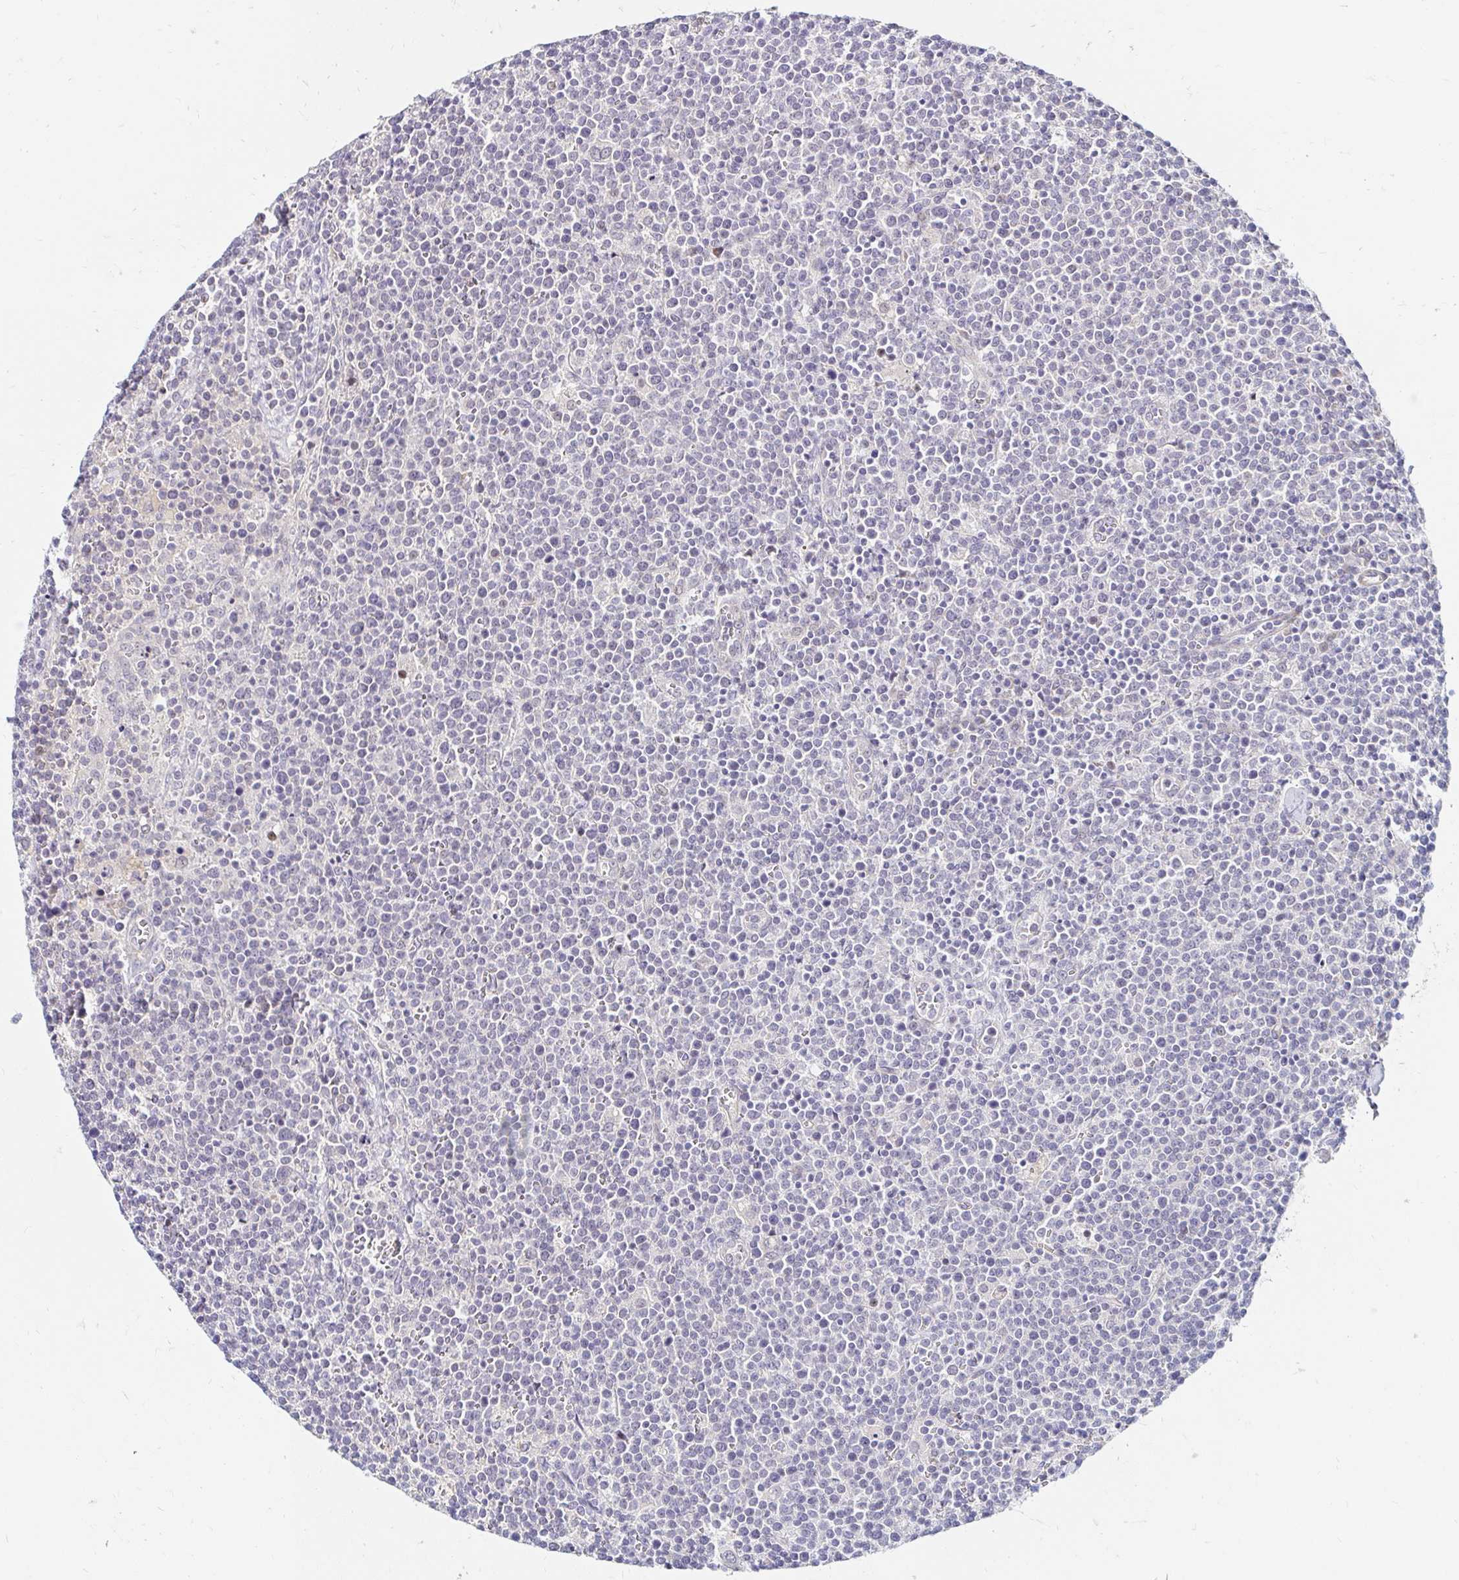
{"staining": {"intensity": "negative", "quantity": "none", "location": "none"}, "tissue": "lymphoma", "cell_type": "Tumor cells", "image_type": "cancer", "snomed": [{"axis": "morphology", "description": "Malignant lymphoma, non-Hodgkin's type, High grade"}, {"axis": "topography", "description": "Lymph node"}], "caption": "A high-resolution photomicrograph shows IHC staining of high-grade malignant lymphoma, non-Hodgkin's type, which reveals no significant positivity in tumor cells. Nuclei are stained in blue.", "gene": "GUCY1A1", "patient": {"sex": "male", "age": 61}}